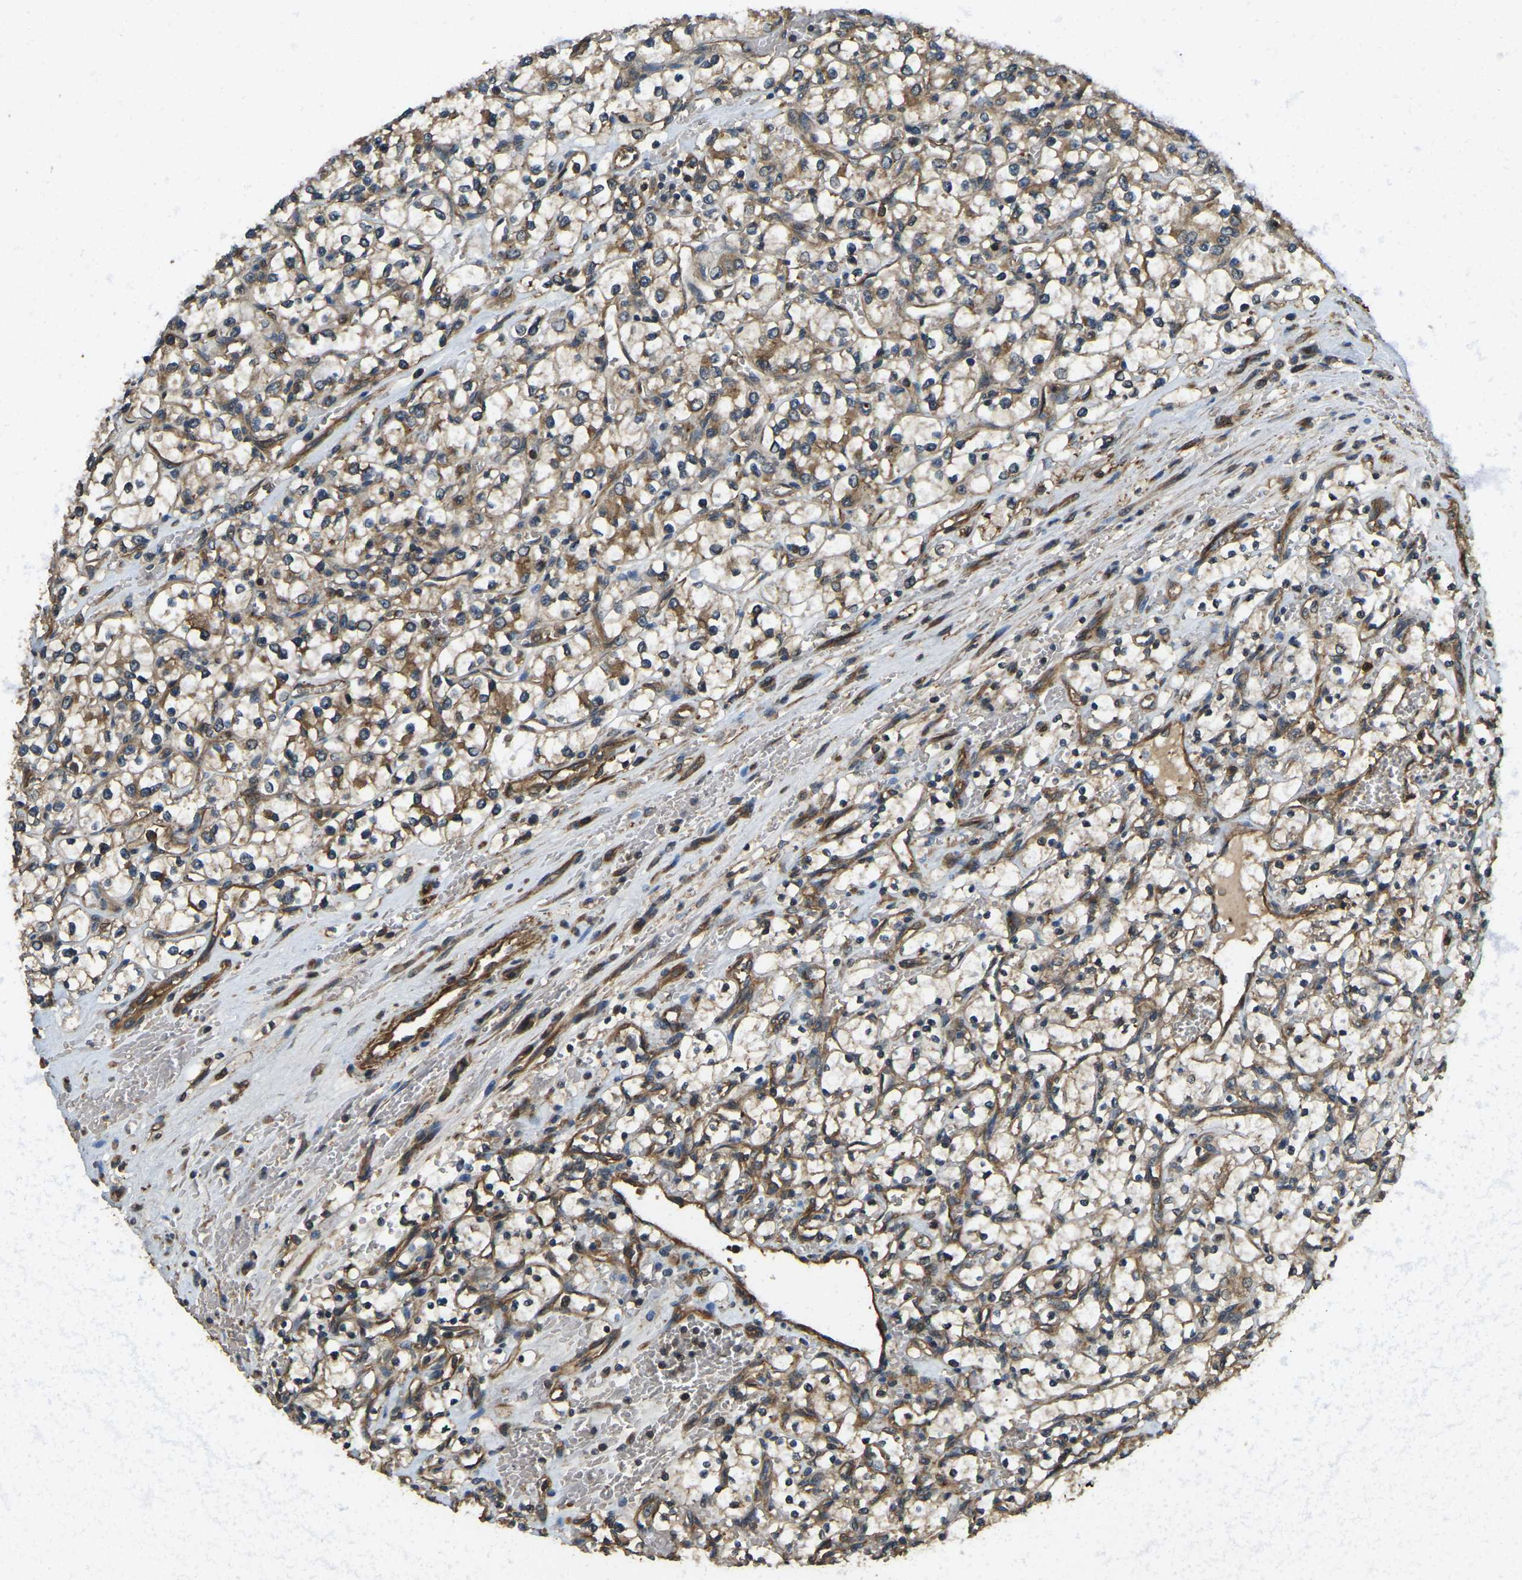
{"staining": {"intensity": "moderate", "quantity": ">75%", "location": "cytoplasmic/membranous"}, "tissue": "renal cancer", "cell_type": "Tumor cells", "image_type": "cancer", "snomed": [{"axis": "morphology", "description": "Adenocarcinoma, NOS"}, {"axis": "topography", "description": "Kidney"}], "caption": "A brown stain labels moderate cytoplasmic/membranous expression of a protein in human renal cancer (adenocarcinoma) tumor cells. (IHC, brightfield microscopy, high magnification).", "gene": "ERGIC1", "patient": {"sex": "female", "age": 69}}